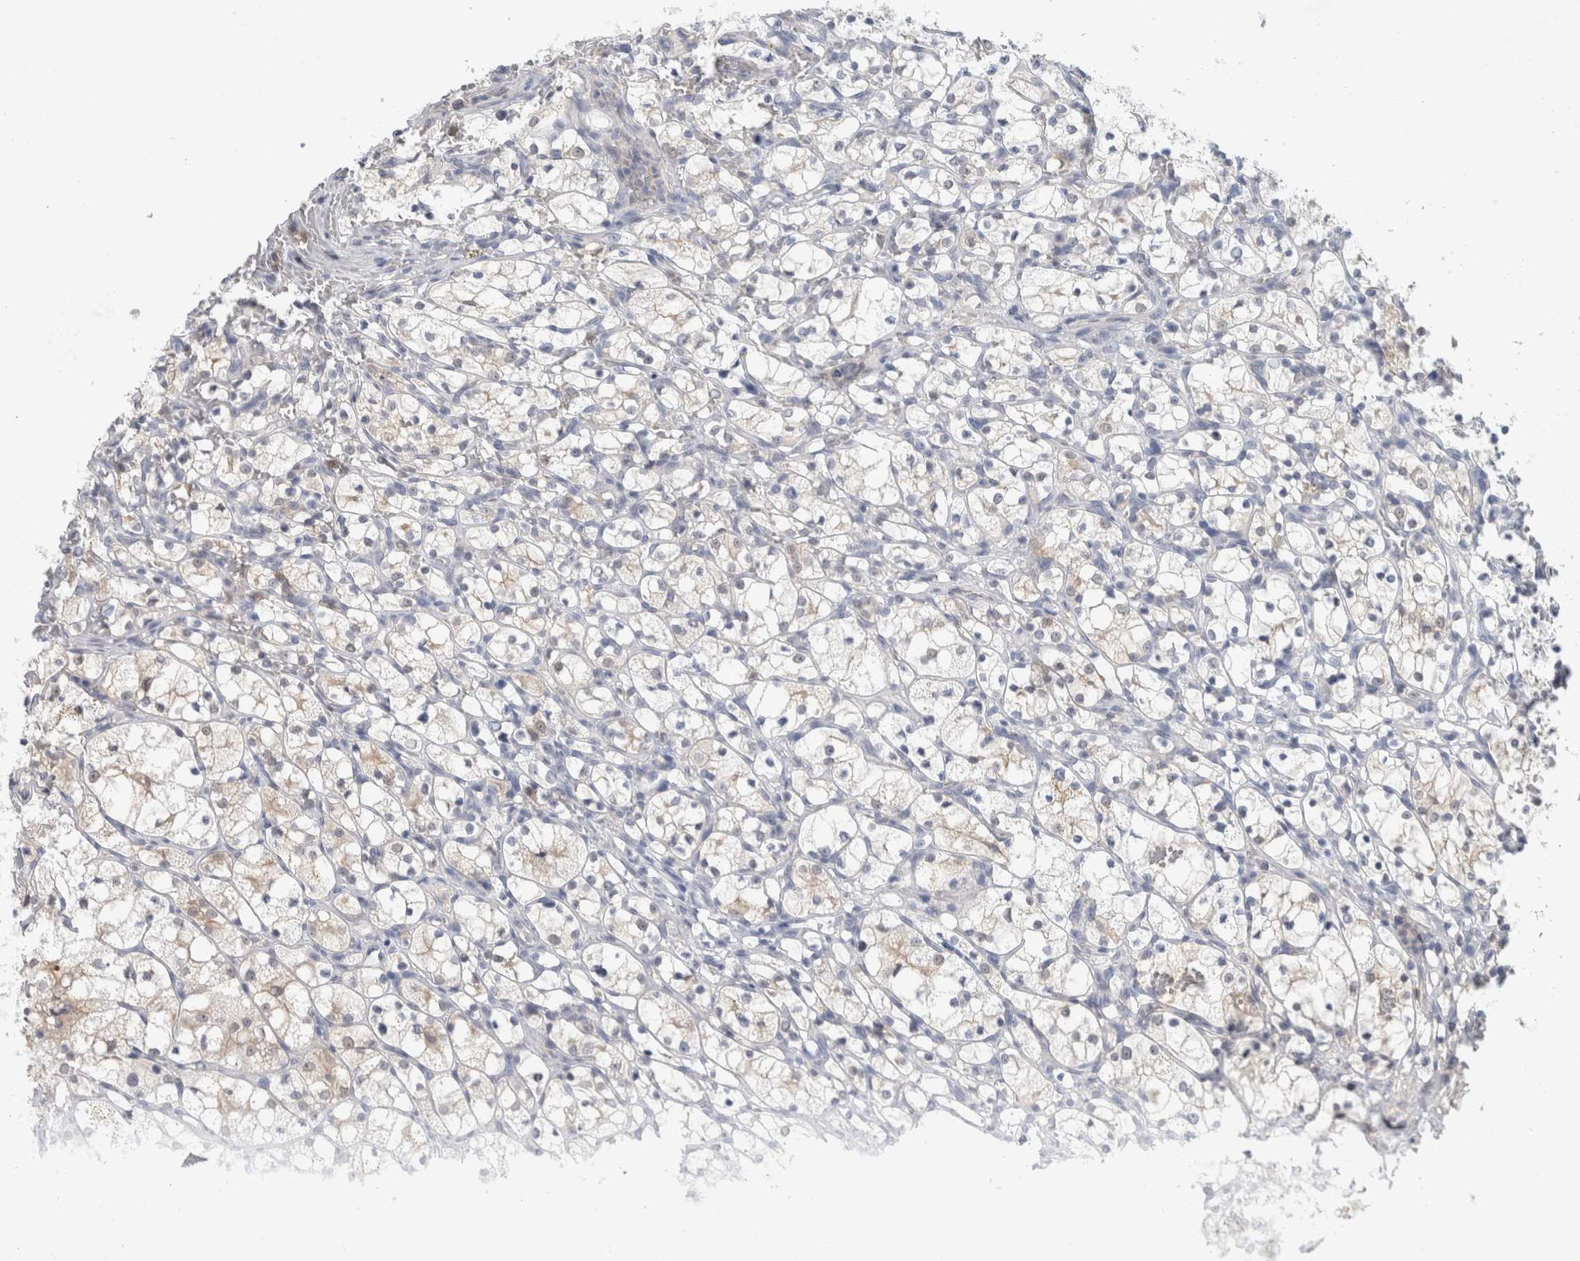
{"staining": {"intensity": "weak", "quantity": "<25%", "location": "cytoplasmic/membranous"}, "tissue": "renal cancer", "cell_type": "Tumor cells", "image_type": "cancer", "snomed": [{"axis": "morphology", "description": "Adenocarcinoma, NOS"}, {"axis": "topography", "description": "Kidney"}], "caption": "This histopathology image is of renal cancer stained with IHC to label a protein in brown with the nuclei are counter-stained blue. There is no staining in tumor cells. (IHC, brightfield microscopy, high magnification).", "gene": "CASP6", "patient": {"sex": "female", "age": 69}}